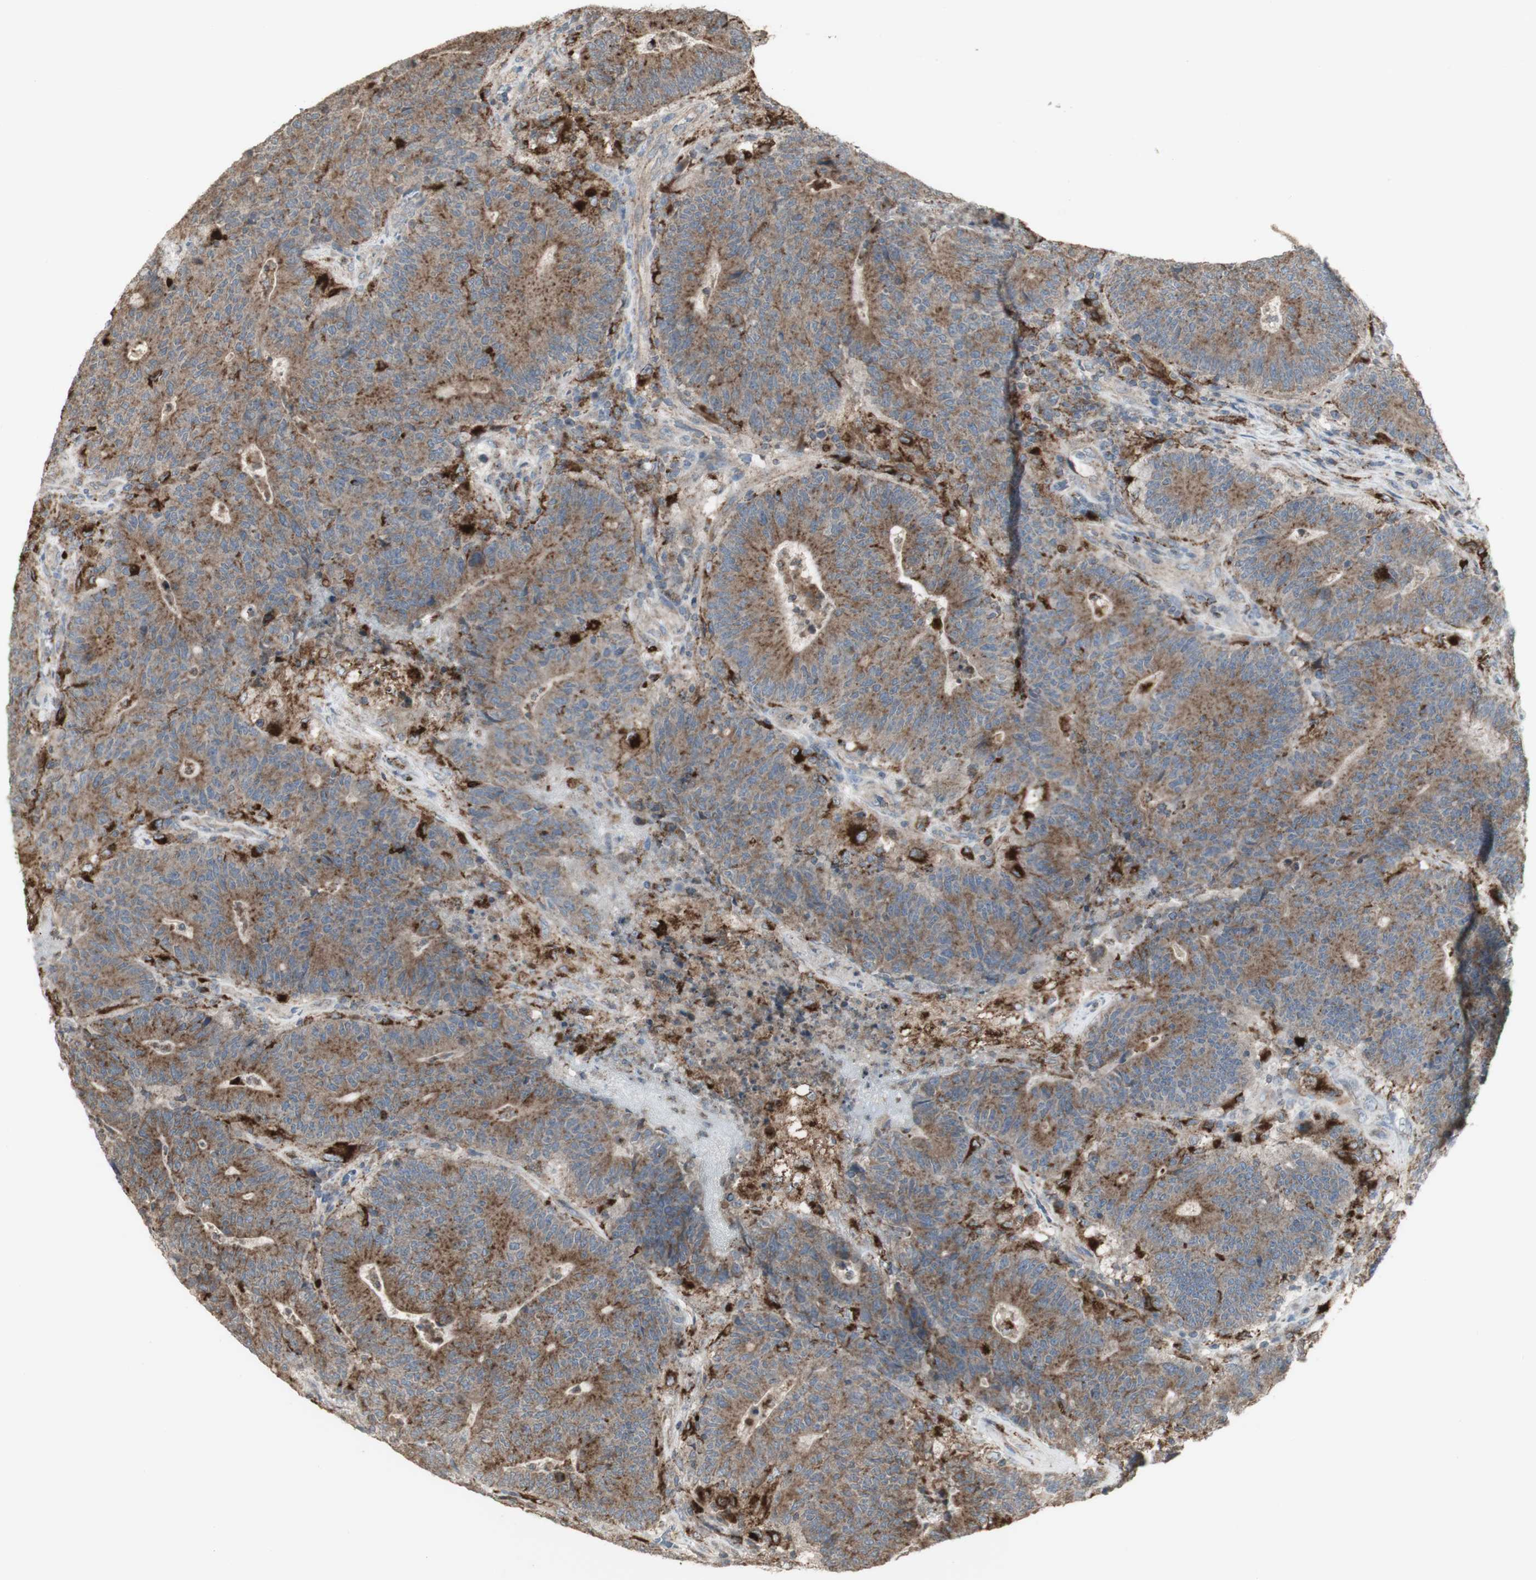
{"staining": {"intensity": "weak", "quantity": ">75%", "location": "cytoplasmic/membranous"}, "tissue": "colorectal cancer", "cell_type": "Tumor cells", "image_type": "cancer", "snomed": [{"axis": "morphology", "description": "Normal tissue, NOS"}, {"axis": "morphology", "description": "Adenocarcinoma, NOS"}, {"axis": "topography", "description": "Colon"}], "caption": "This micrograph exhibits immunohistochemistry (IHC) staining of adenocarcinoma (colorectal), with low weak cytoplasmic/membranous positivity in about >75% of tumor cells.", "gene": "ATP6V1E1", "patient": {"sex": "female", "age": 75}}